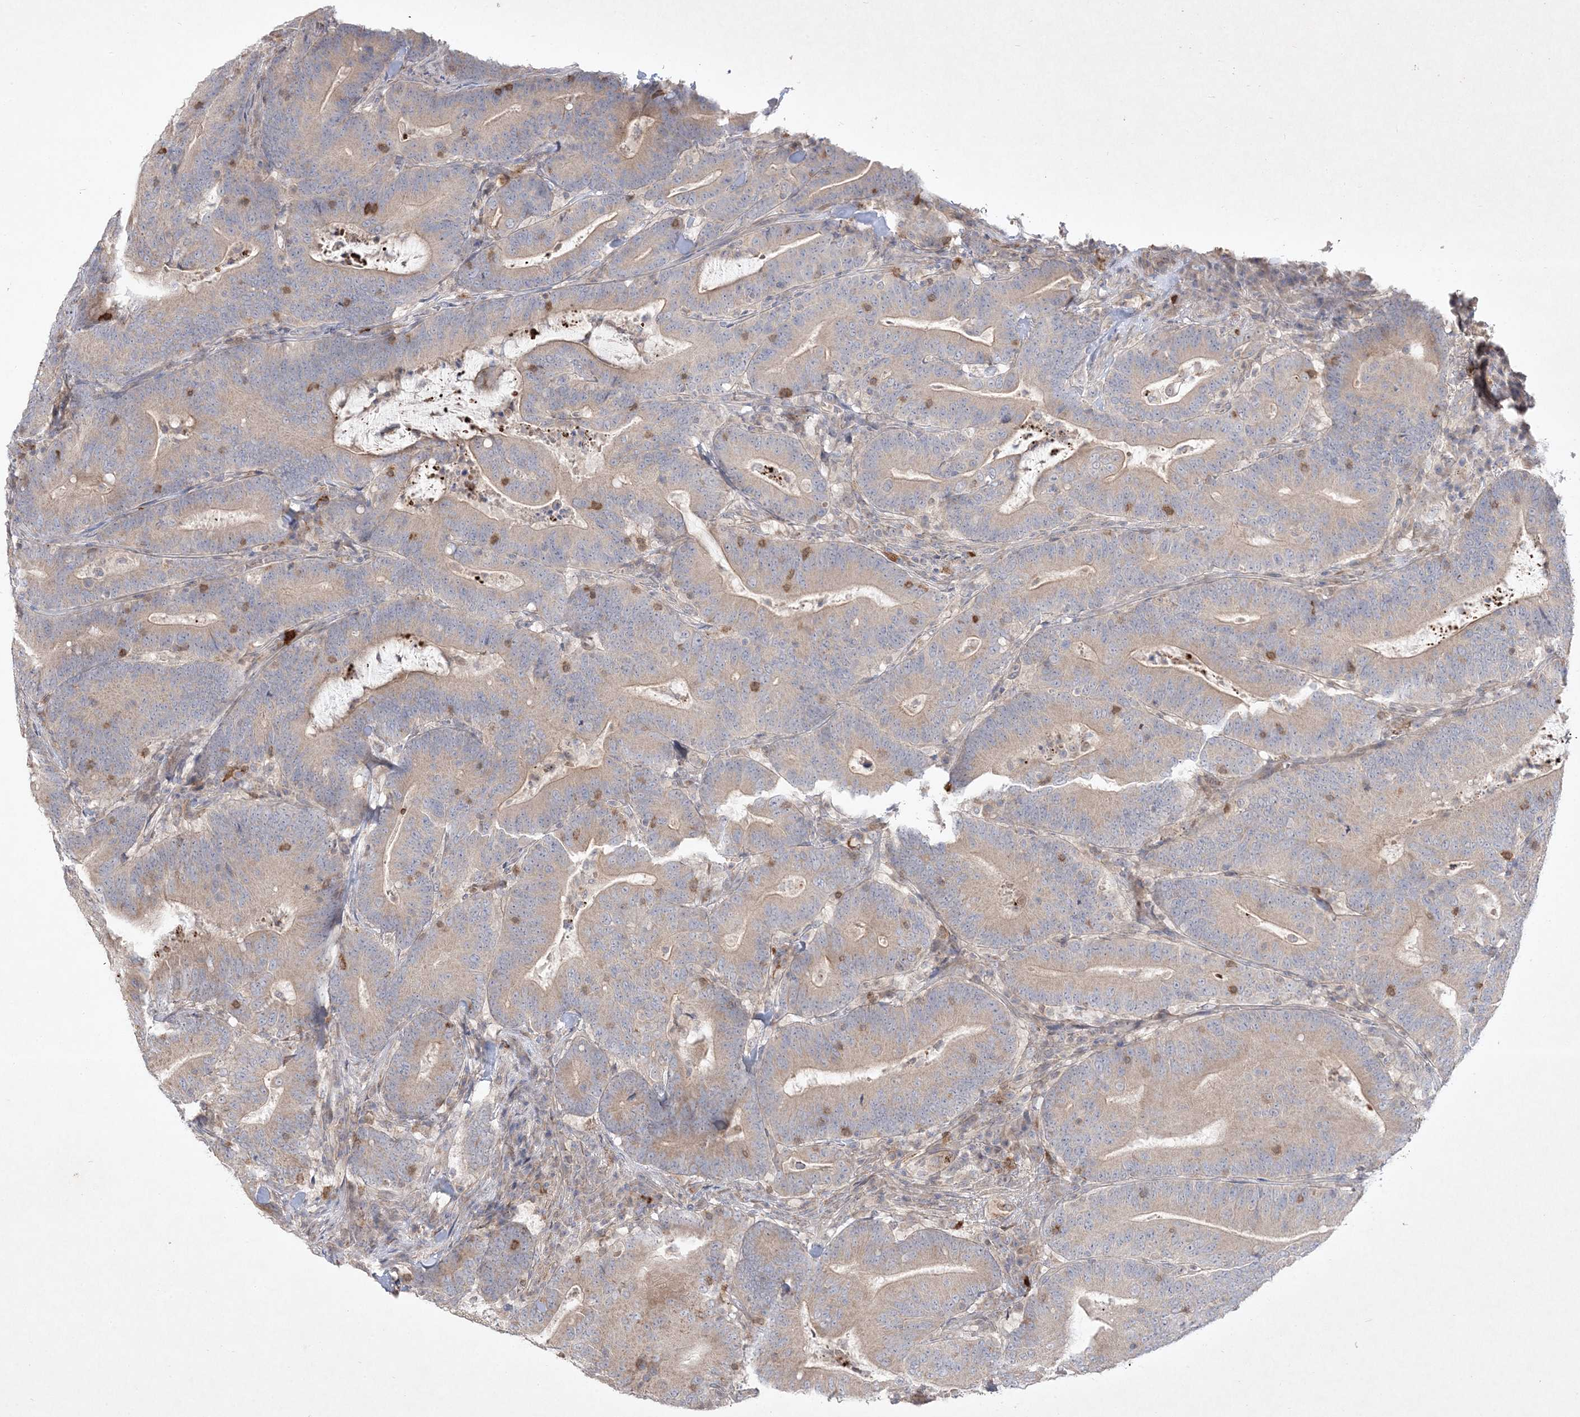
{"staining": {"intensity": "weak", "quantity": "25%-75%", "location": "cytoplasmic/membranous"}, "tissue": "colorectal cancer", "cell_type": "Tumor cells", "image_type": "cancer", "snomed": [{"axis": "morphology", "description": "Adenocarcinoma, NOS"}, {"axis": "topography", "description": "Colon"}], "caption": "Weak cytoplasmic/membranous staining is appreciated in approximately 25%-75% of tumor cells in colorectal cancer (adenocarcinoma).", "gene": "CLNK", "patient": {"sex": "female", "age": 66}}